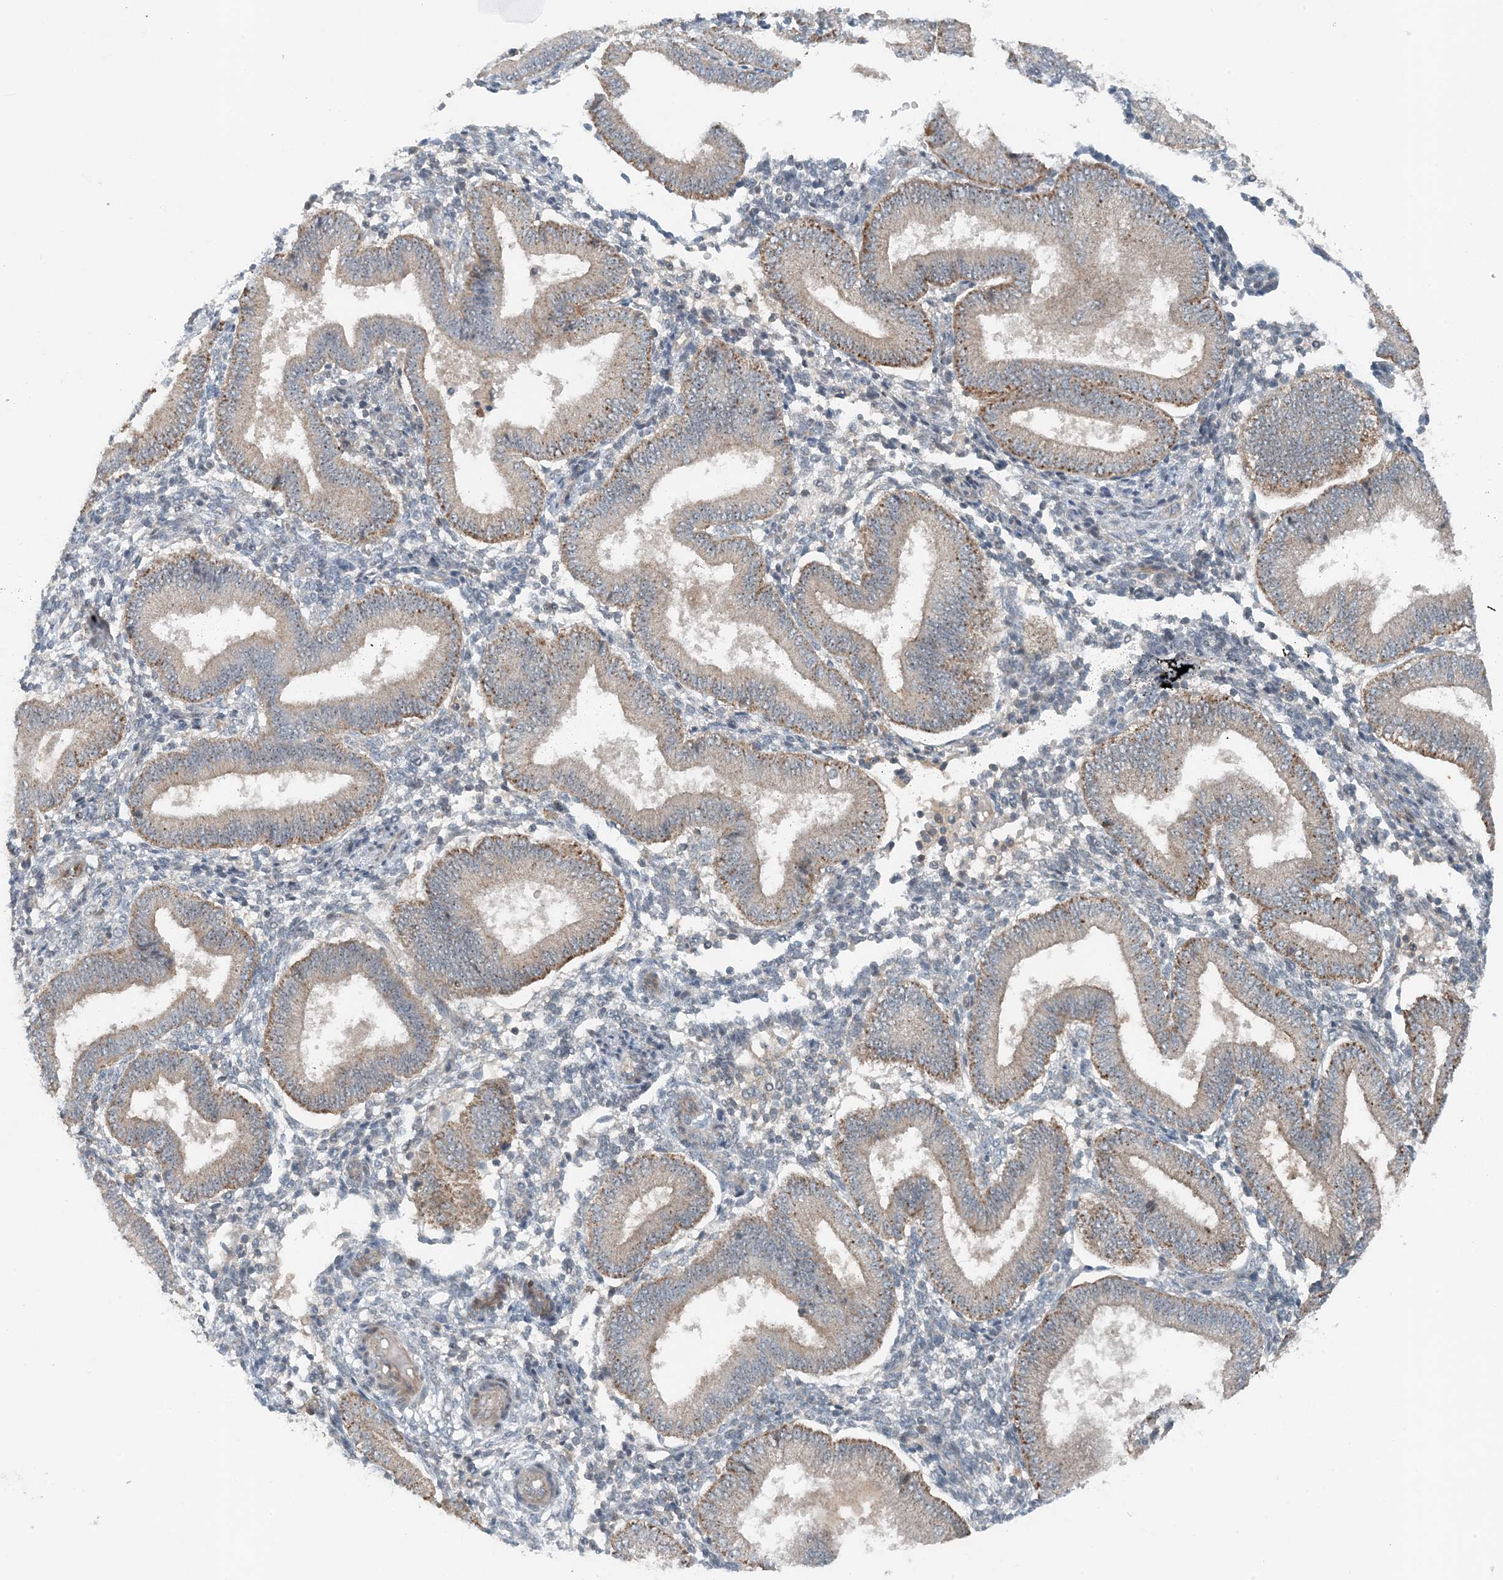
{"staining": {"intensity": "negative", "quantity": "none", "location": "none"}, "tissue": "endometrium", "cell_type": "Cells in endometrial stroma", "image_type": "normal", "snomed": [{"axis": "morphology", "description": "Normal tissue, NOS"}, {"axis": "topography", "description": "Endometrium"}], "caption": "This is an immunohistochemistry (IHC) photomicrograph of normal human endometrium. There is no staining in cells in endometrial stroma.", "gene": "MITD1", "patient": {"sex": "female", "age": 39}}